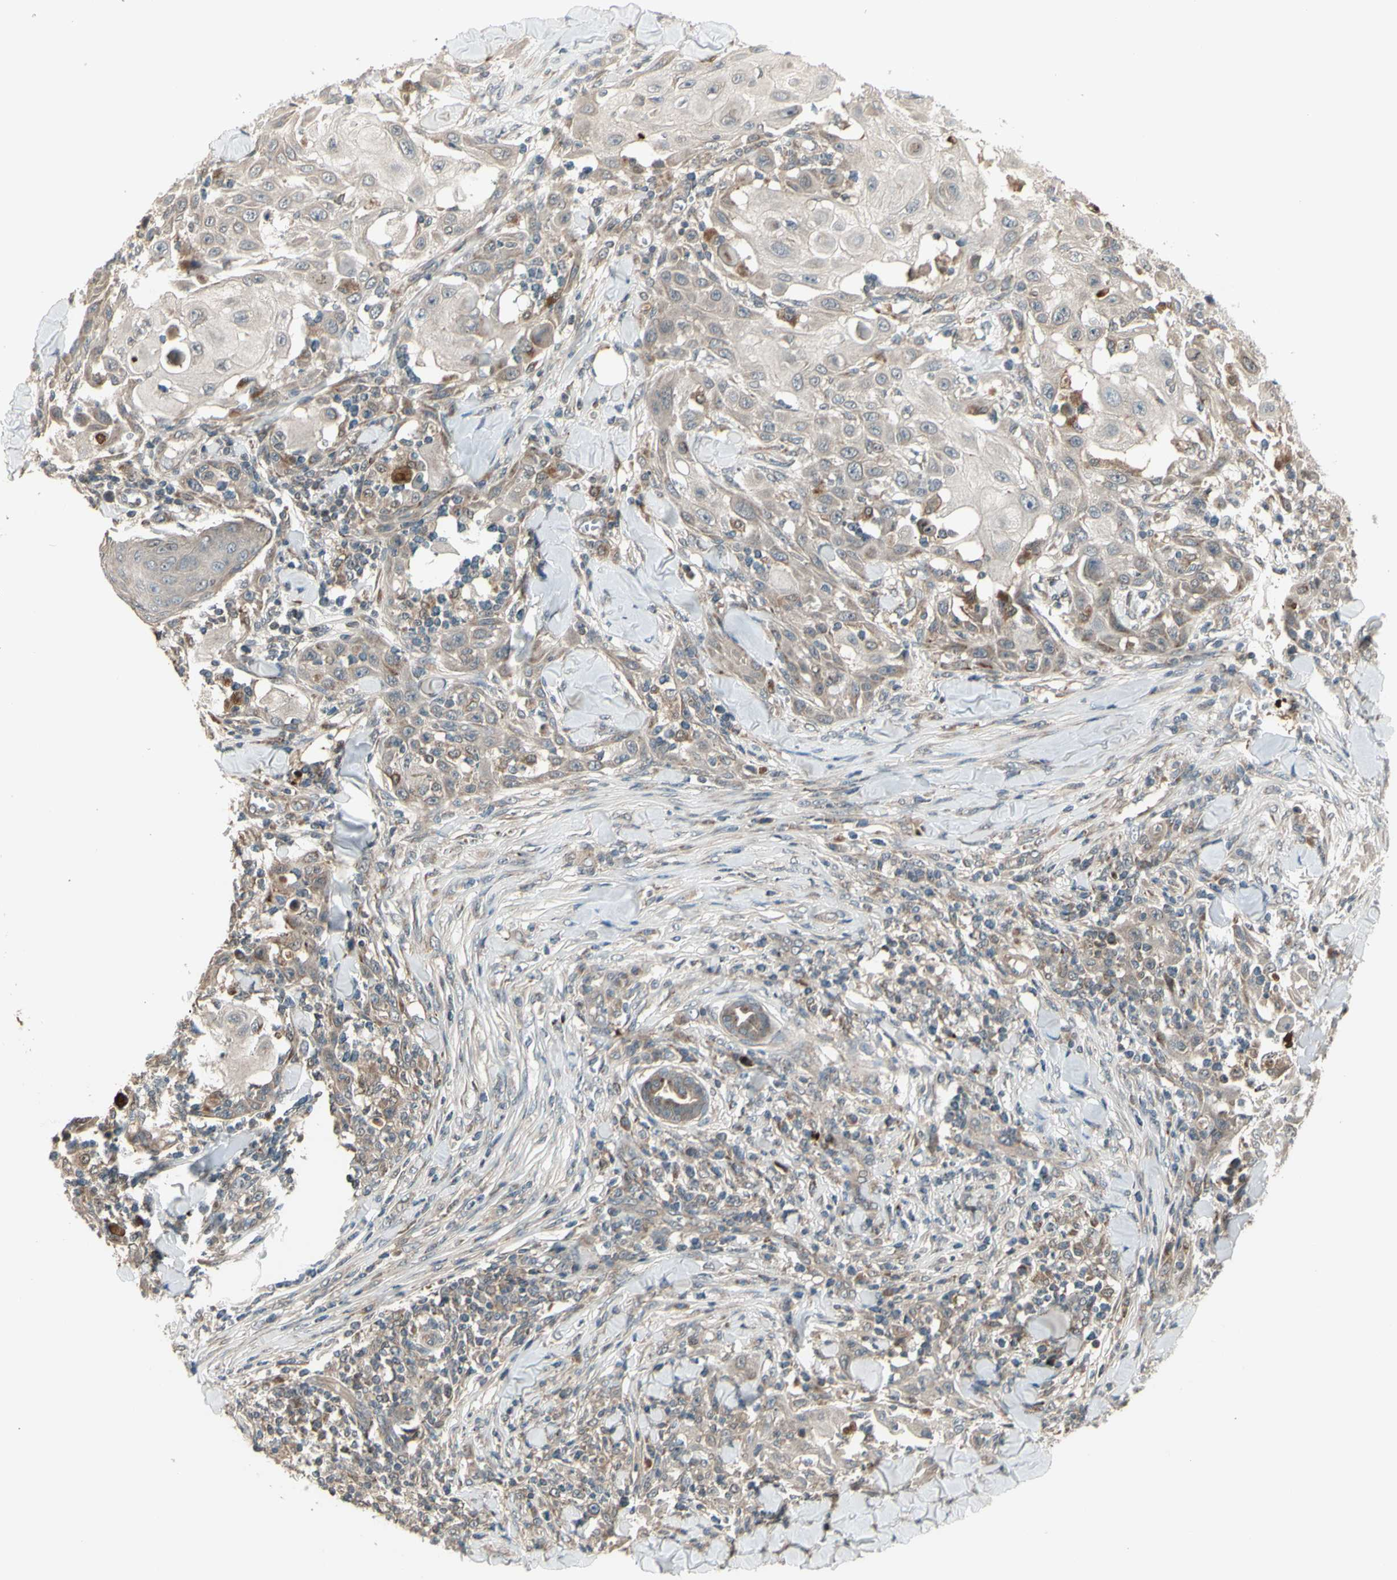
{"staining": {"intensity": "moderate", "quantity": ">75%", "location": "cytoplasmic/membranous"}, "tissue": "skin cancer", "cell_type": "Tumor cells", "image_type": "cancer", "snomed": [{"axis": "morphology", "description": "Squamous cell carcinoma, NOS"}, {"axis": "topography", "description": "Skin"}], "caption": "Protein expression analysis of human skin squamous cell carcinoma reveals moderate cytoplasmic/membranous expression in approximately >75% of tumor cells.", "gene": "OSTM1", "patient": {"sex": "male", "age": 24}}